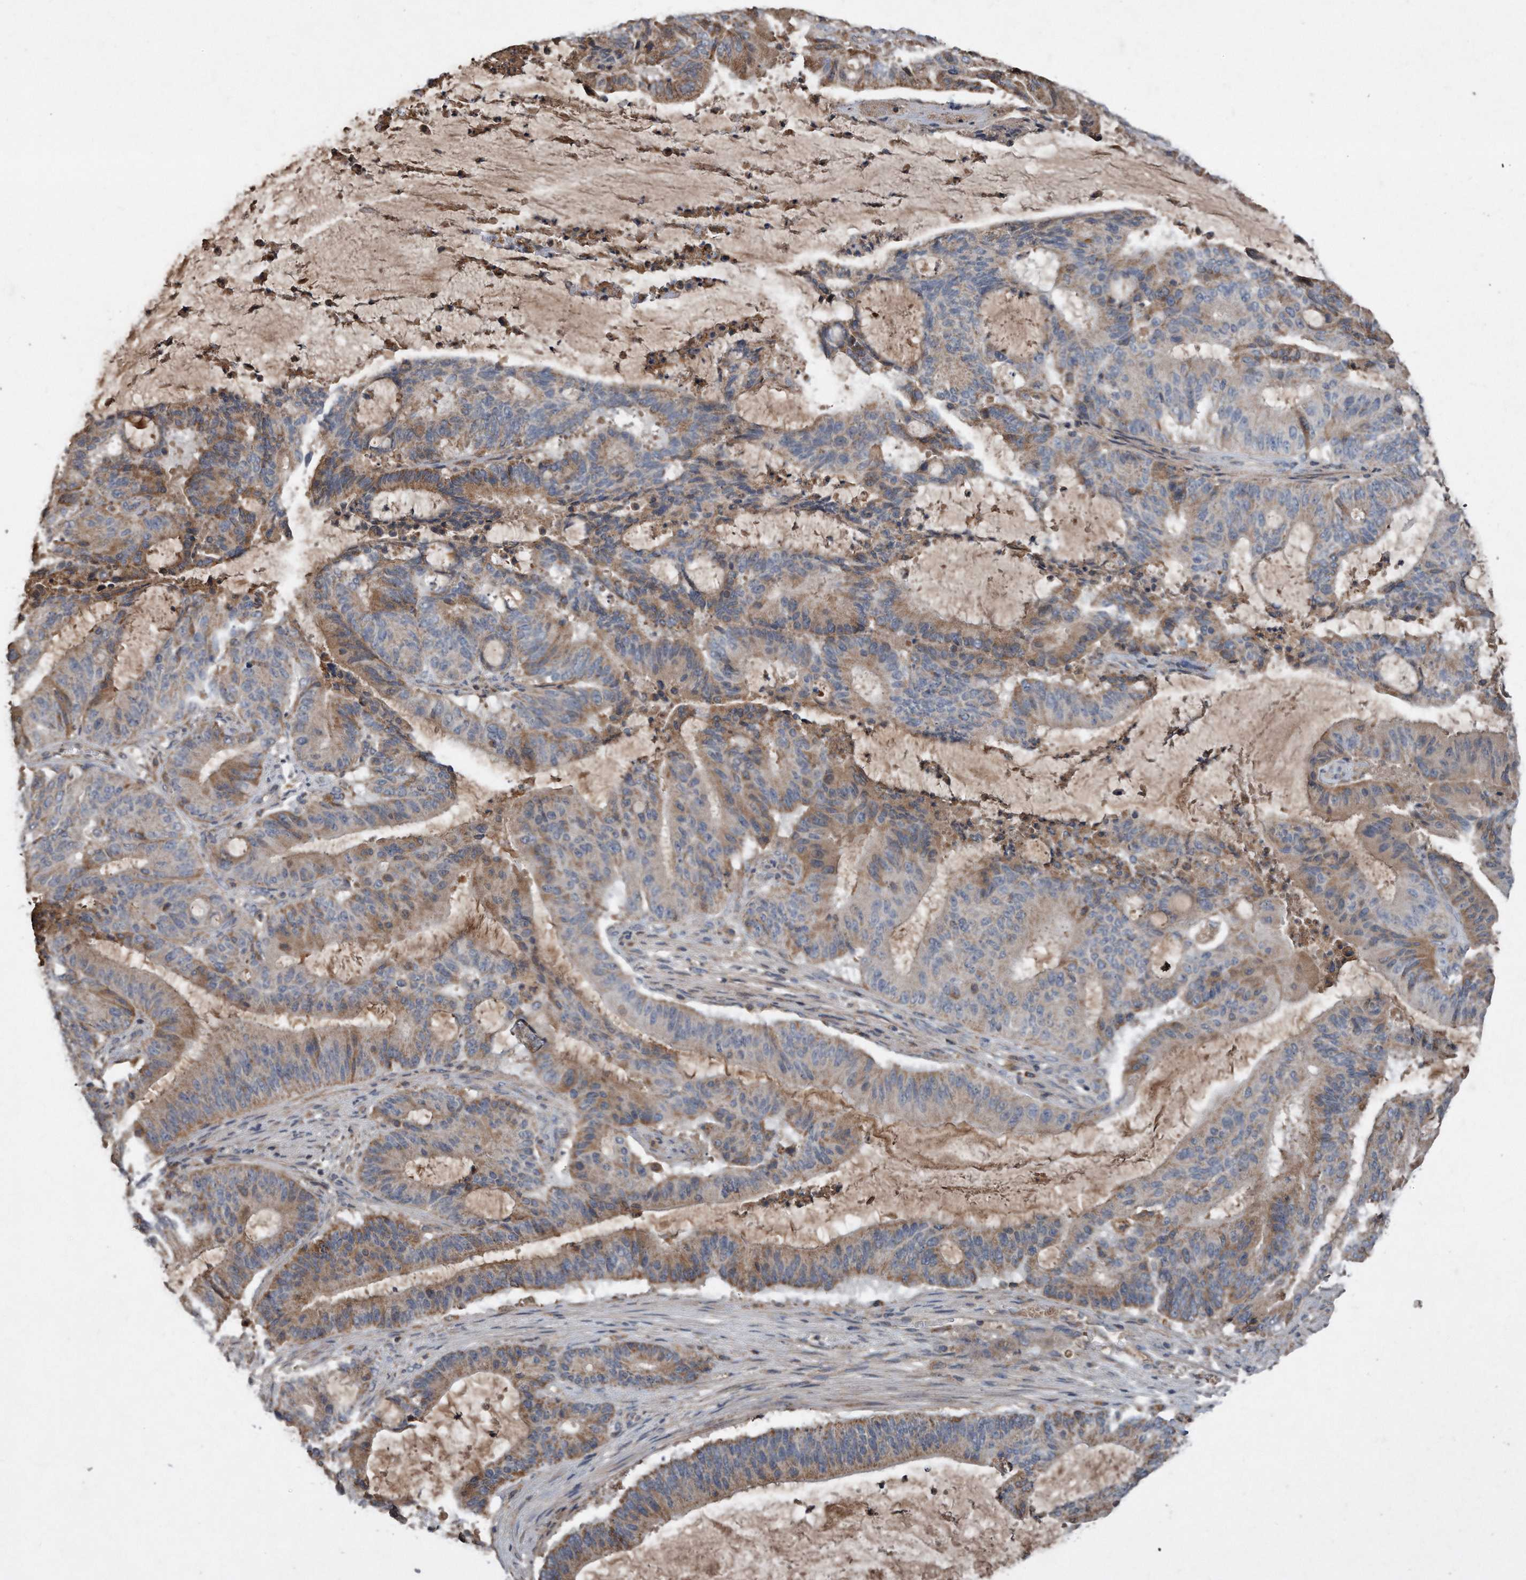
{"staining": {"intensity": "moderate", "quantity": "25%-75%", "location": "cytoplasmic/membranous"}, "tissue": "liver cancer", "cell_type": "Tumor cells", "image_type": "cancer", "snomed": [{"axis": "morphology", "description": "Normal tissue, NOS"}, {"axis": "morphology", "description": "Cholangiocarcinoma"}, {"axis": "topography", "description": "Liver"}, {"axis": "topography", "description": "Peripheral nerve tissue"}], "caption": "Liver cancer was stained to show a protein in brown. There is medium levels of moderate cytoplasmic/membranous staining in approximately 25%-75% of tumor cells.", "gene": "SDHA", "patient": {"sex": "female", "age": 73}}